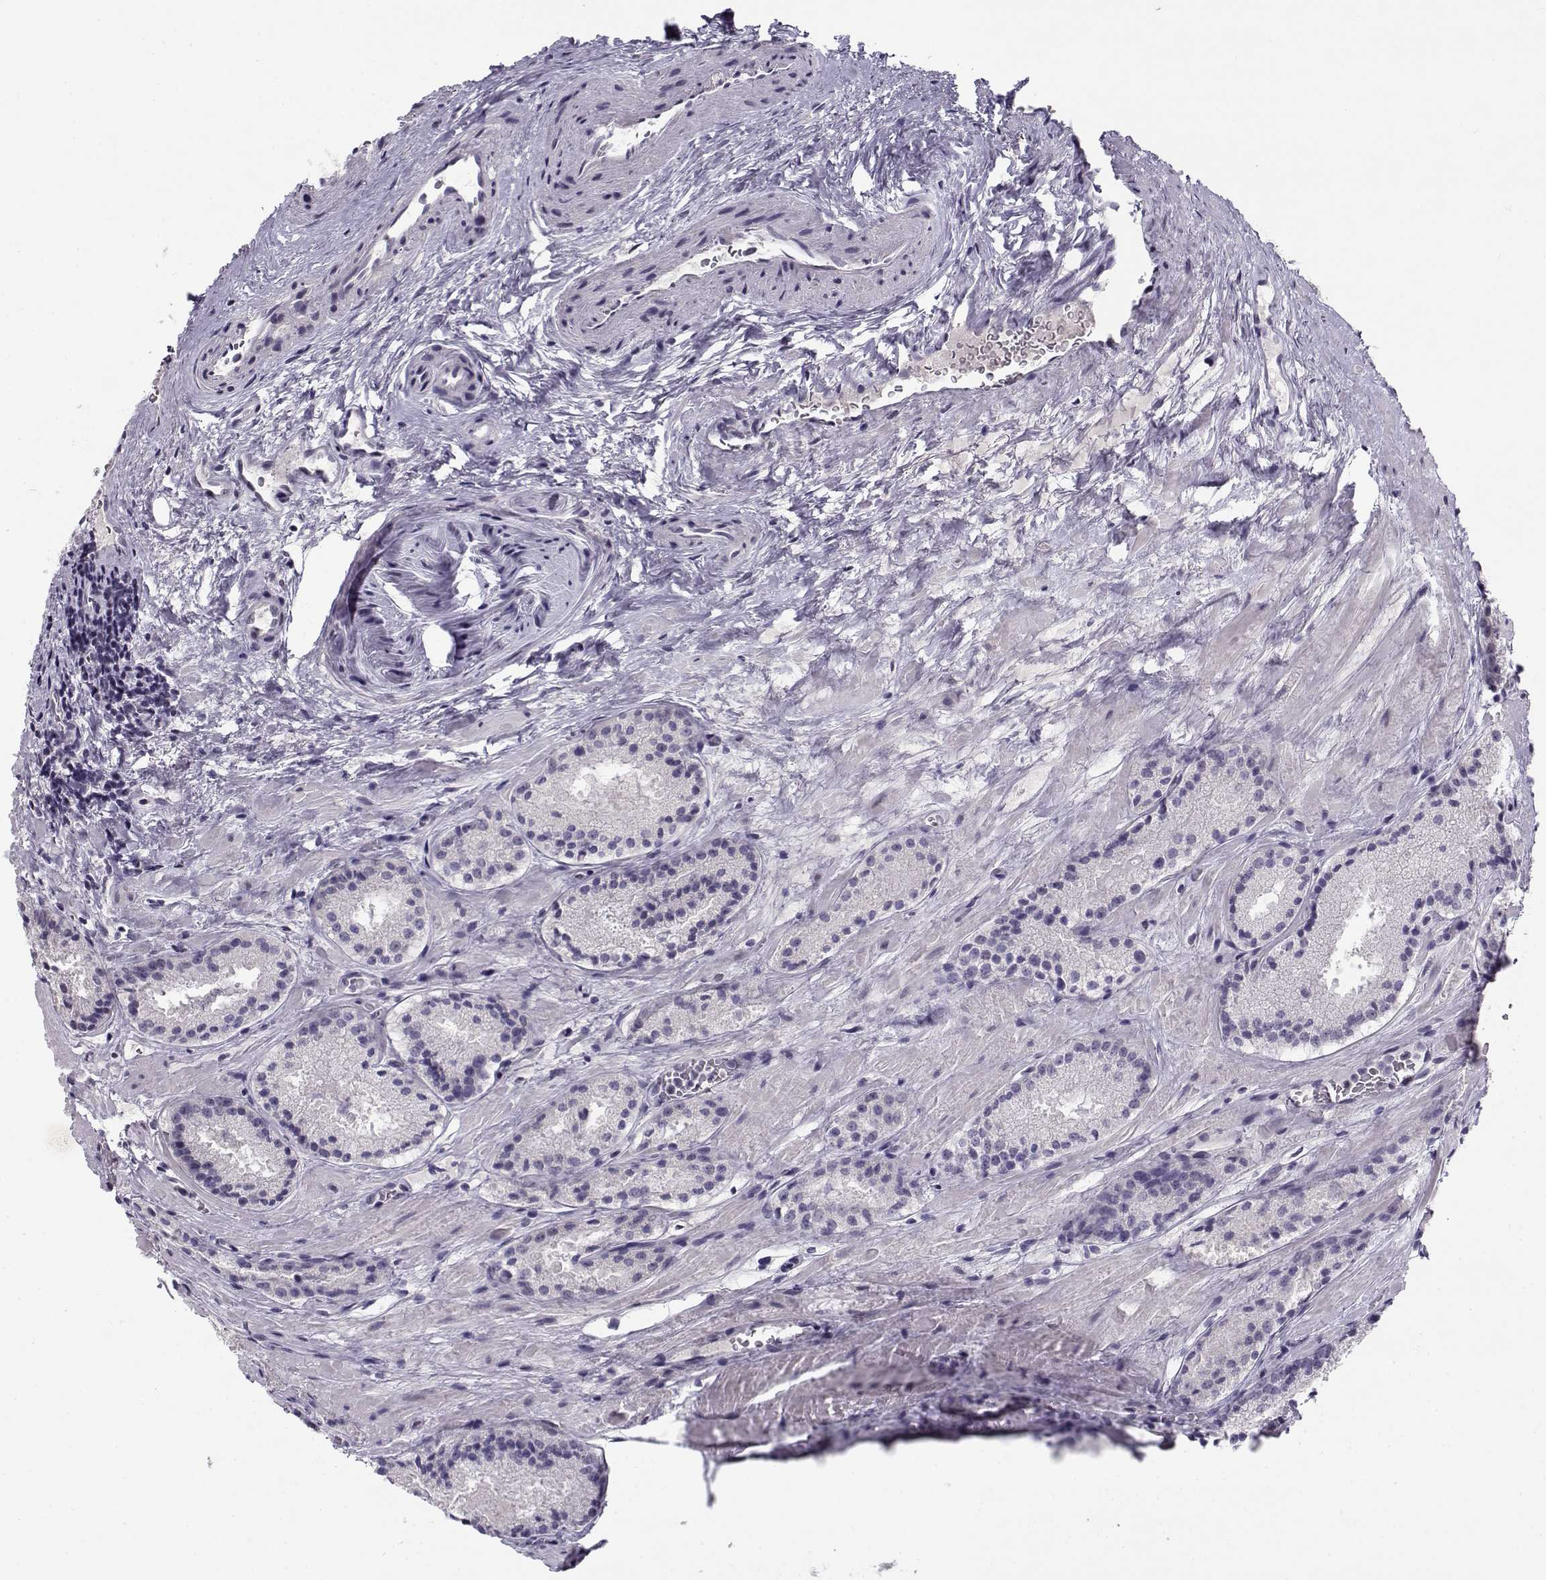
{"staining": {"intensity": "negative", "quantity": "none", "location": "none"}, "tissue": "prostate cancer", "cell_type": "Tumor cells", "image_type": "cancer", "snomed": [{"axis": "morphology", "description": "Adenocarcinoma, NOS"}, {"axis": "morphology", "description": "Adenocarcinoma, High grade"}, {"axis": "topography", "description": "Prostate"}], "caption": "IHC image of human prostate high-grade adenocarcinoma stained for a protein (brown), which shows no staining in tumor cells.", "gene": "C16orf86", "patient": {"sex": "male", "age": 62}}